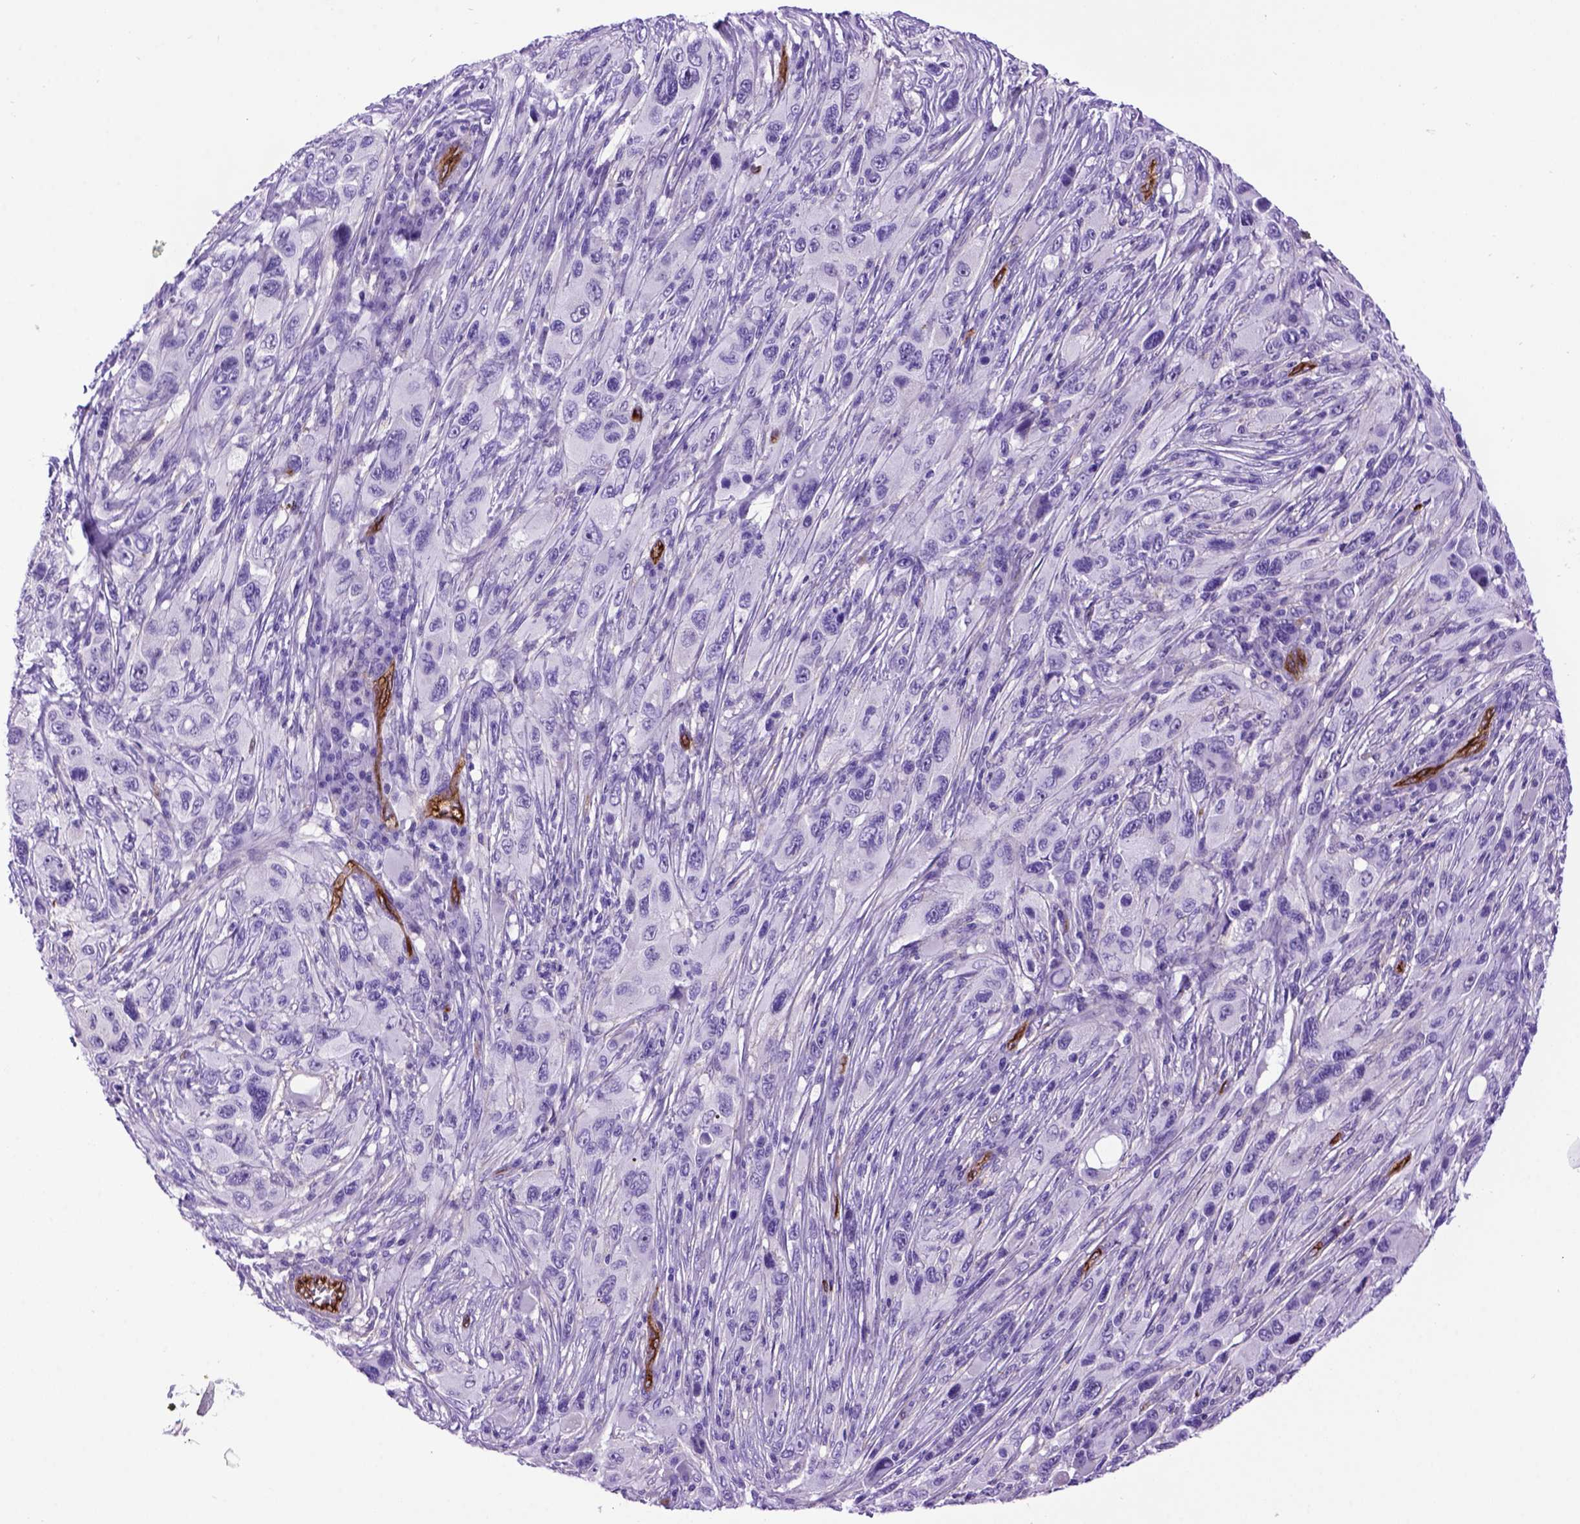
{"staining": {"intensity": "negative", "quantity": "none", "location": "none"}, "tissue": "melanoma", "cell_type": "Tumor cells", "image_type": "cancer", "snomed": [{"axis": "morphology", "description": "Malignant melanoma, NOS"}, {"axis": "topography", "description": "Skin"}], "caption": "Immunohistochemistry micrograph of melanoma stained for a protein (brown), which demonstrates no staining in tumor cells.", "gene": "ENG", "patient": {"sex": "male", "age": 53}}